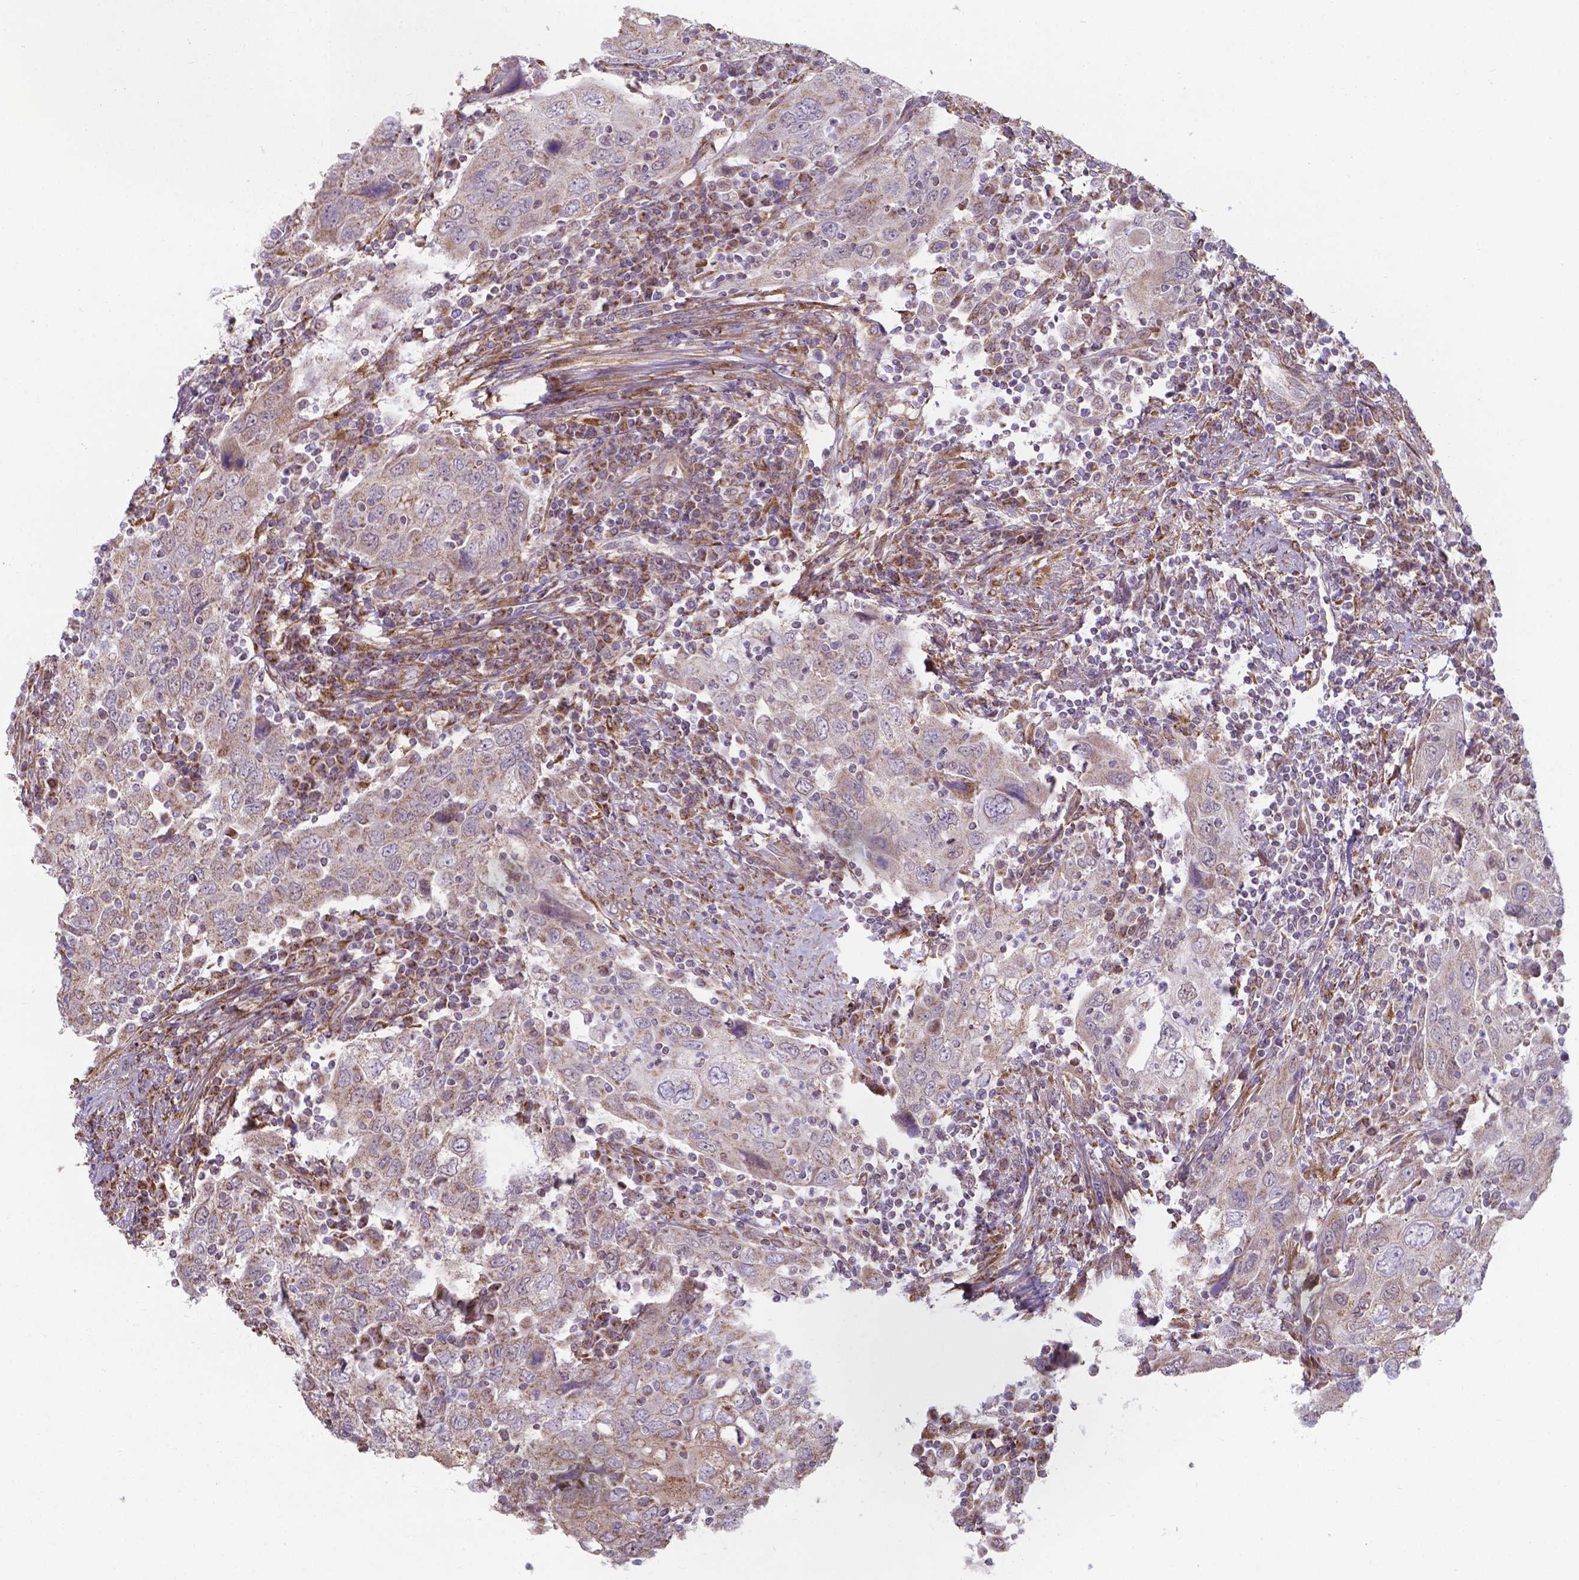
{"staining": {"intensity": "weak", "quantity": "25%-75%", "location": "cytoplasmic/membranous"}, "tissue": "urothelial cancer", "cell_type": "Tumor cells", "image_type": "cancer", "snomed": [{"axis": "morphology", "description": "Urothelial carcinoma, High grade"}, {"axis": "topography", "description": "Urinary bladder"}], "caption": "This image exhibits urothelial cancer stained with immunohistochemistry (IHC) to label a protein in brown. The cytoplasmic/membranous of tumor cells show weak positivity for the protein. Nuclei are counter-stained blue.", "gene": "FAM114A1", "patient": {"sex": "male", "age": 76}}